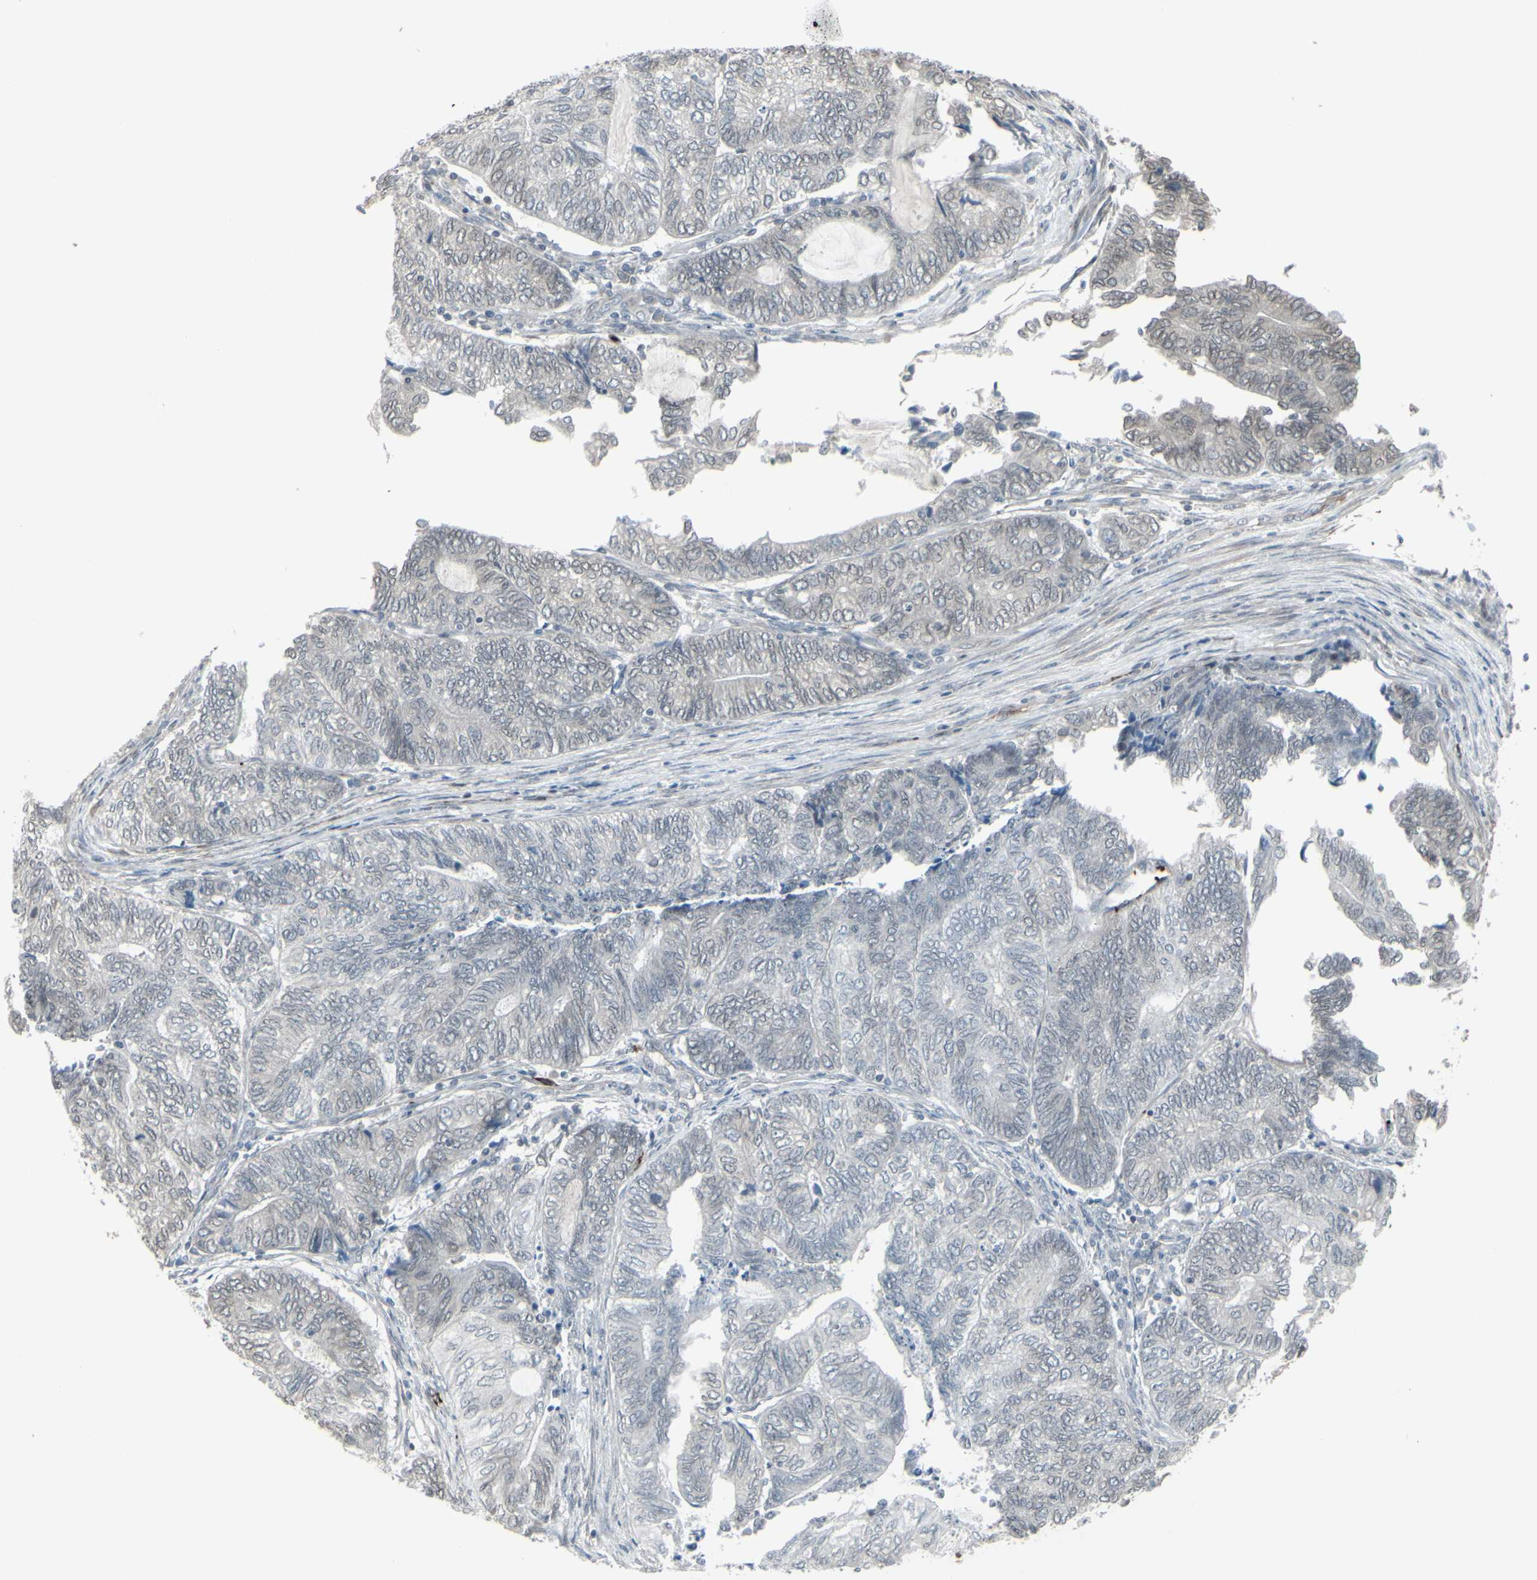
{"staining": {"intensity": "weak", "quantity": "<25%", "location": "cytoplasmic/membranous,nuclear"}, "tissue": "endometrial cancer", "cell_type": "Tumor cells", "image_type": "cancer", "snomed": [{"axis": "morphology", "description": "Adenocarcinoma, NOS"}, {"axis": "topography", "description": "Uterus"}, {"axis": "topography", "description": "Endometrium"}], "caption": "IHC image of neoplastic tissue: human endometrial cancer stained with DAB displays no significant protein expression in tumor cells. (IHC, brightfield microscopy, high magnification).", "gene": "DTX3L", "patient": {"sex": "female", "age": 70}}